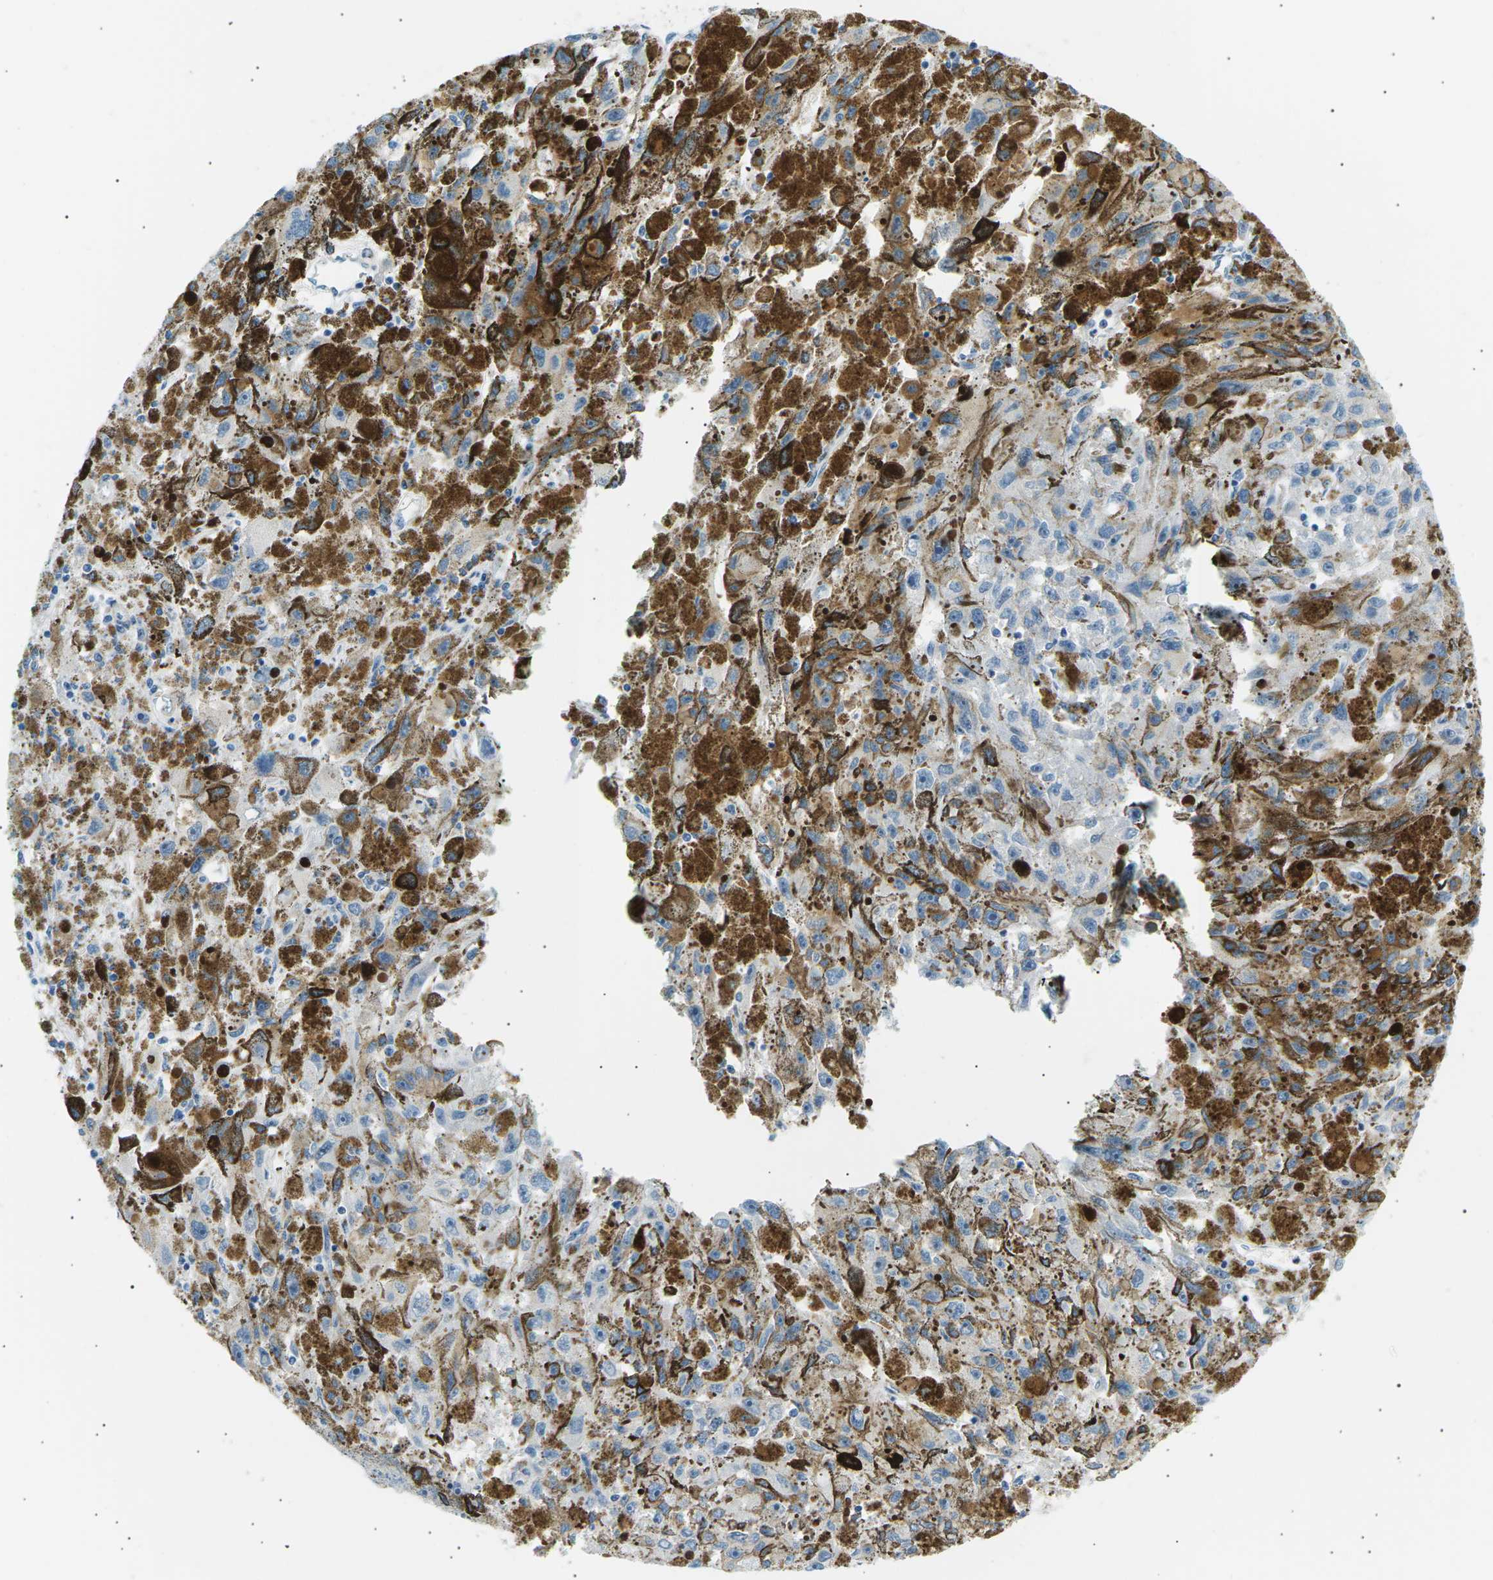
{"staining": {"intensity": "weak", "quantity": ">75%", "location": "cytoplasmic/membranous"}, "tissue": "melanoma", "cell_type": "Tumor cells", "image_type": "cancer", "snomed": [{"axis": "morphology", "description": "Malignant melanoma, NOS"}, {"axis": "topography", "description": "Skin"}], "caption": "Brown immunohistochemical staining in human melanoma reveals weak cytoplasmic/membranous staining in approximately >75% of tumor cells.", "gene": "SEPTIN5", "patient": {"sex": "female", "age": 104}}